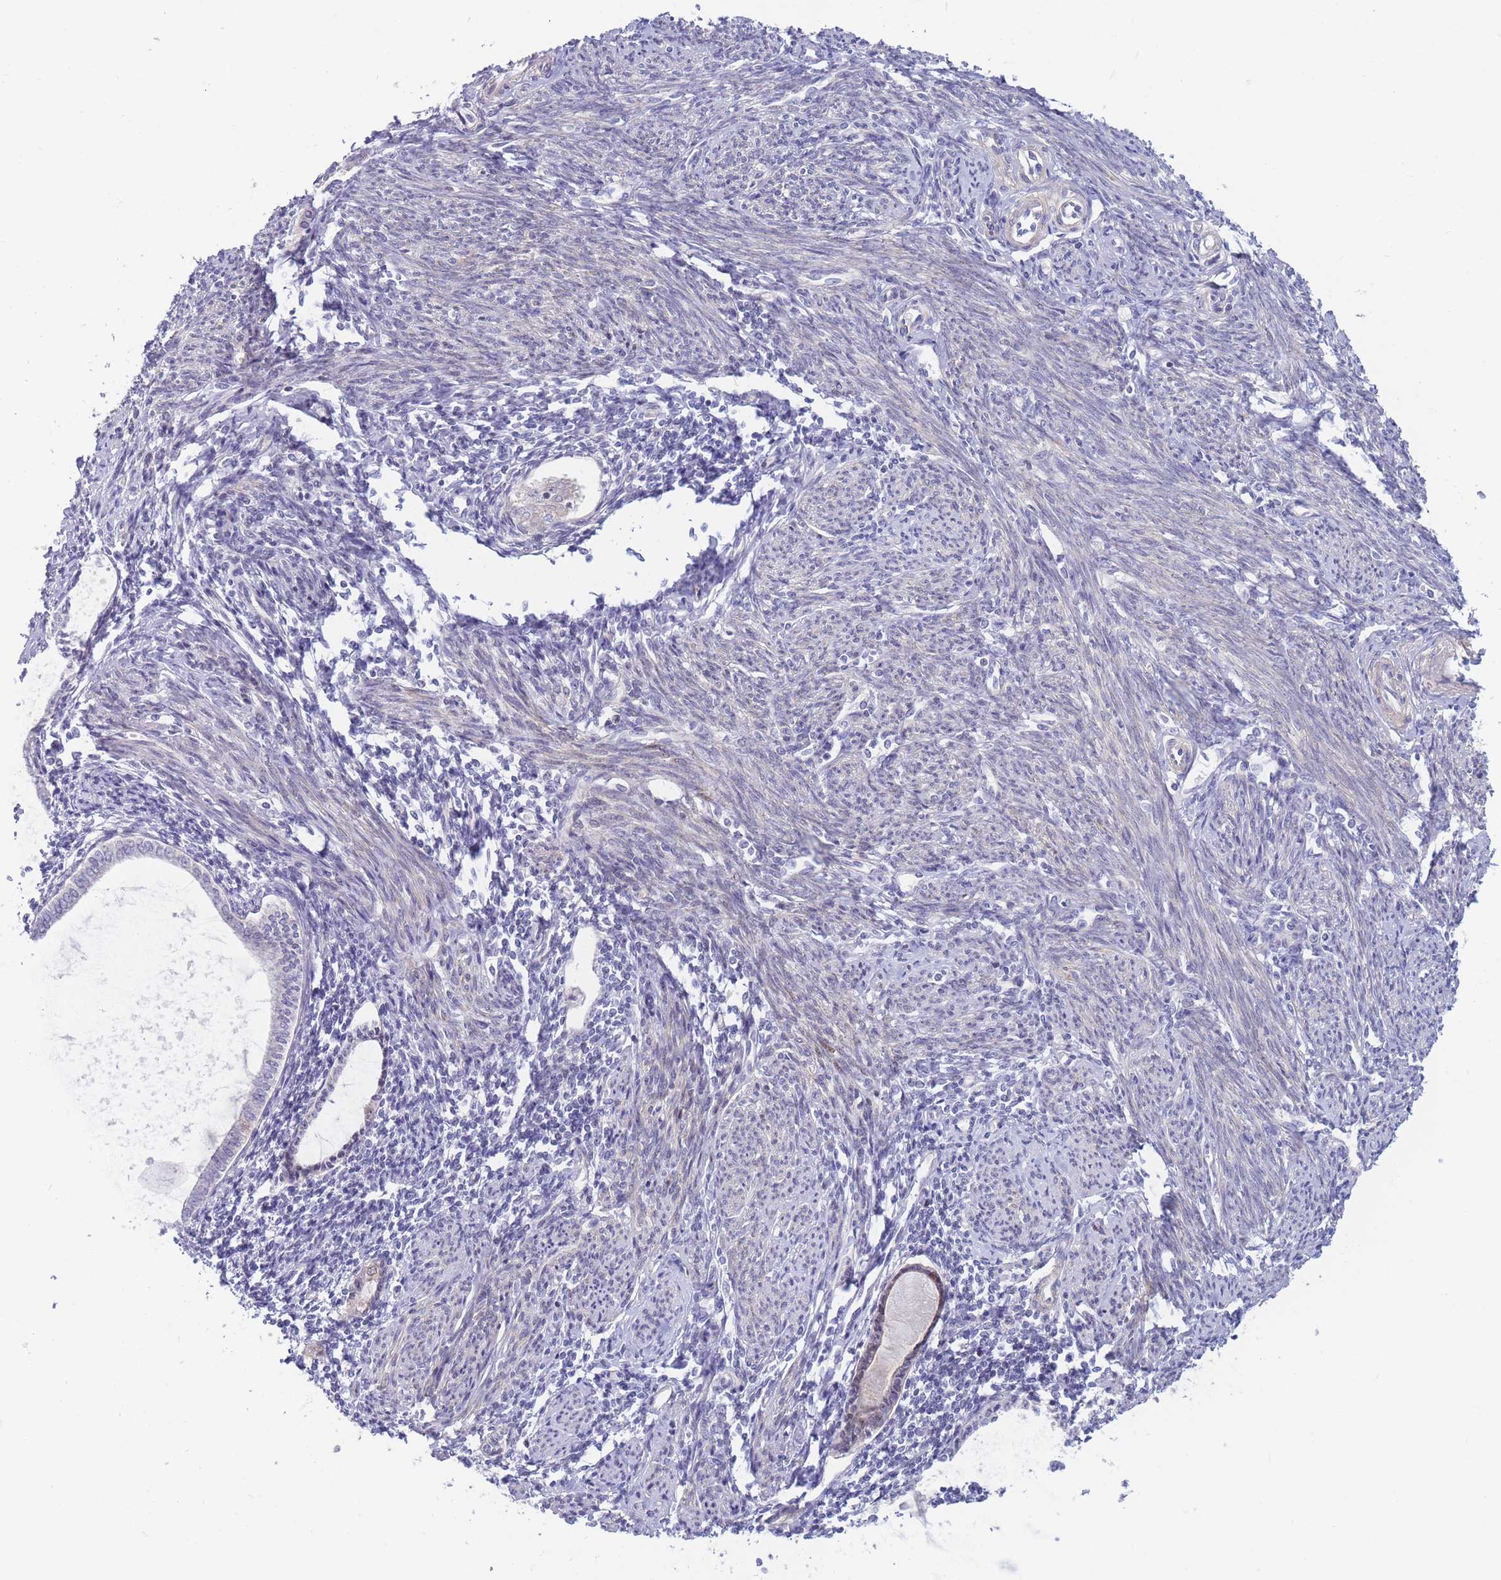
{"staining": {"intensity": "weak", "quantity": "<25%", "location": "cytoplasmic/membranous"}, "tissue": "endometrium", "cell_type": "Cells in endometrial stroma", "image_type": "normal", "snomed": [{"axis": "morphology", "description": "Normal tissue, NOS"}, {"axis": "topography", "description": "Endometrium"}], "caption": "High magnification brightfield microscopy of benign endometrium stained with DAB (3,3'-diaminobenzidine) (brown) and counterstained with hematoxylin (blue): cells in endometrial stroma show no significant positivity.", "gene": "APOL4", "patient": {"sex": "female", "age": 63}}